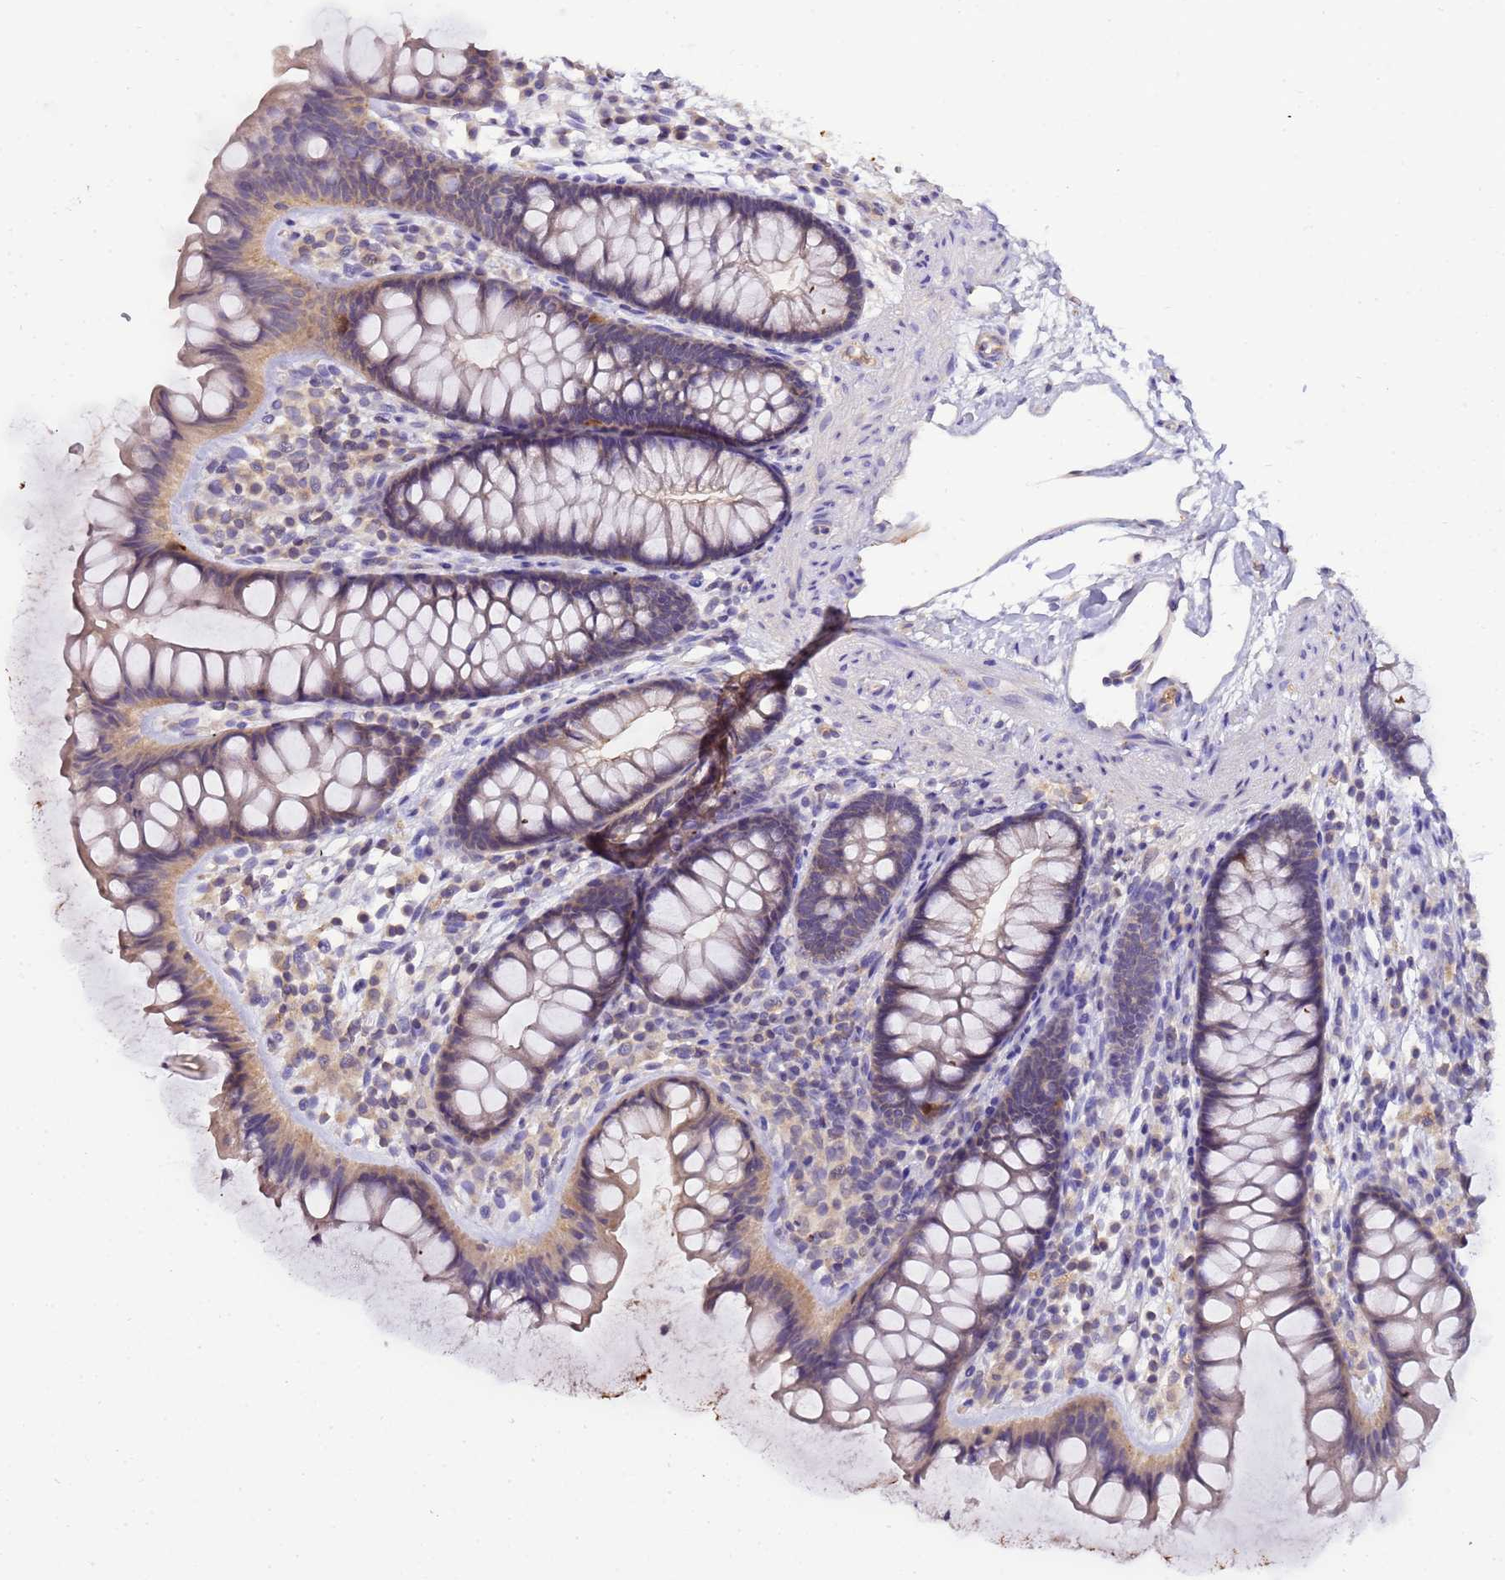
{"staining": {"intensity": "moderate", "quantity": "<25%", "location": "cytoplasmic/membranous,nuclear"}, "tissue": "colon", "cell_type": "Endothelial cells", "image_type": "normal", "snomed": [{"axis": "morphology", "description": "Normal tissue, NOS"}, {"axis": "topography", "description": "Colon"}], "caption": "Approximately <25% of endothelial cells in normal colon show moderate cytoplasmic/membranous,nuclear protein expression as visualized by brown immunohistochemical staining.", "gene": "PLCXD3", "patient": {"sex": "female", "age": 62}}